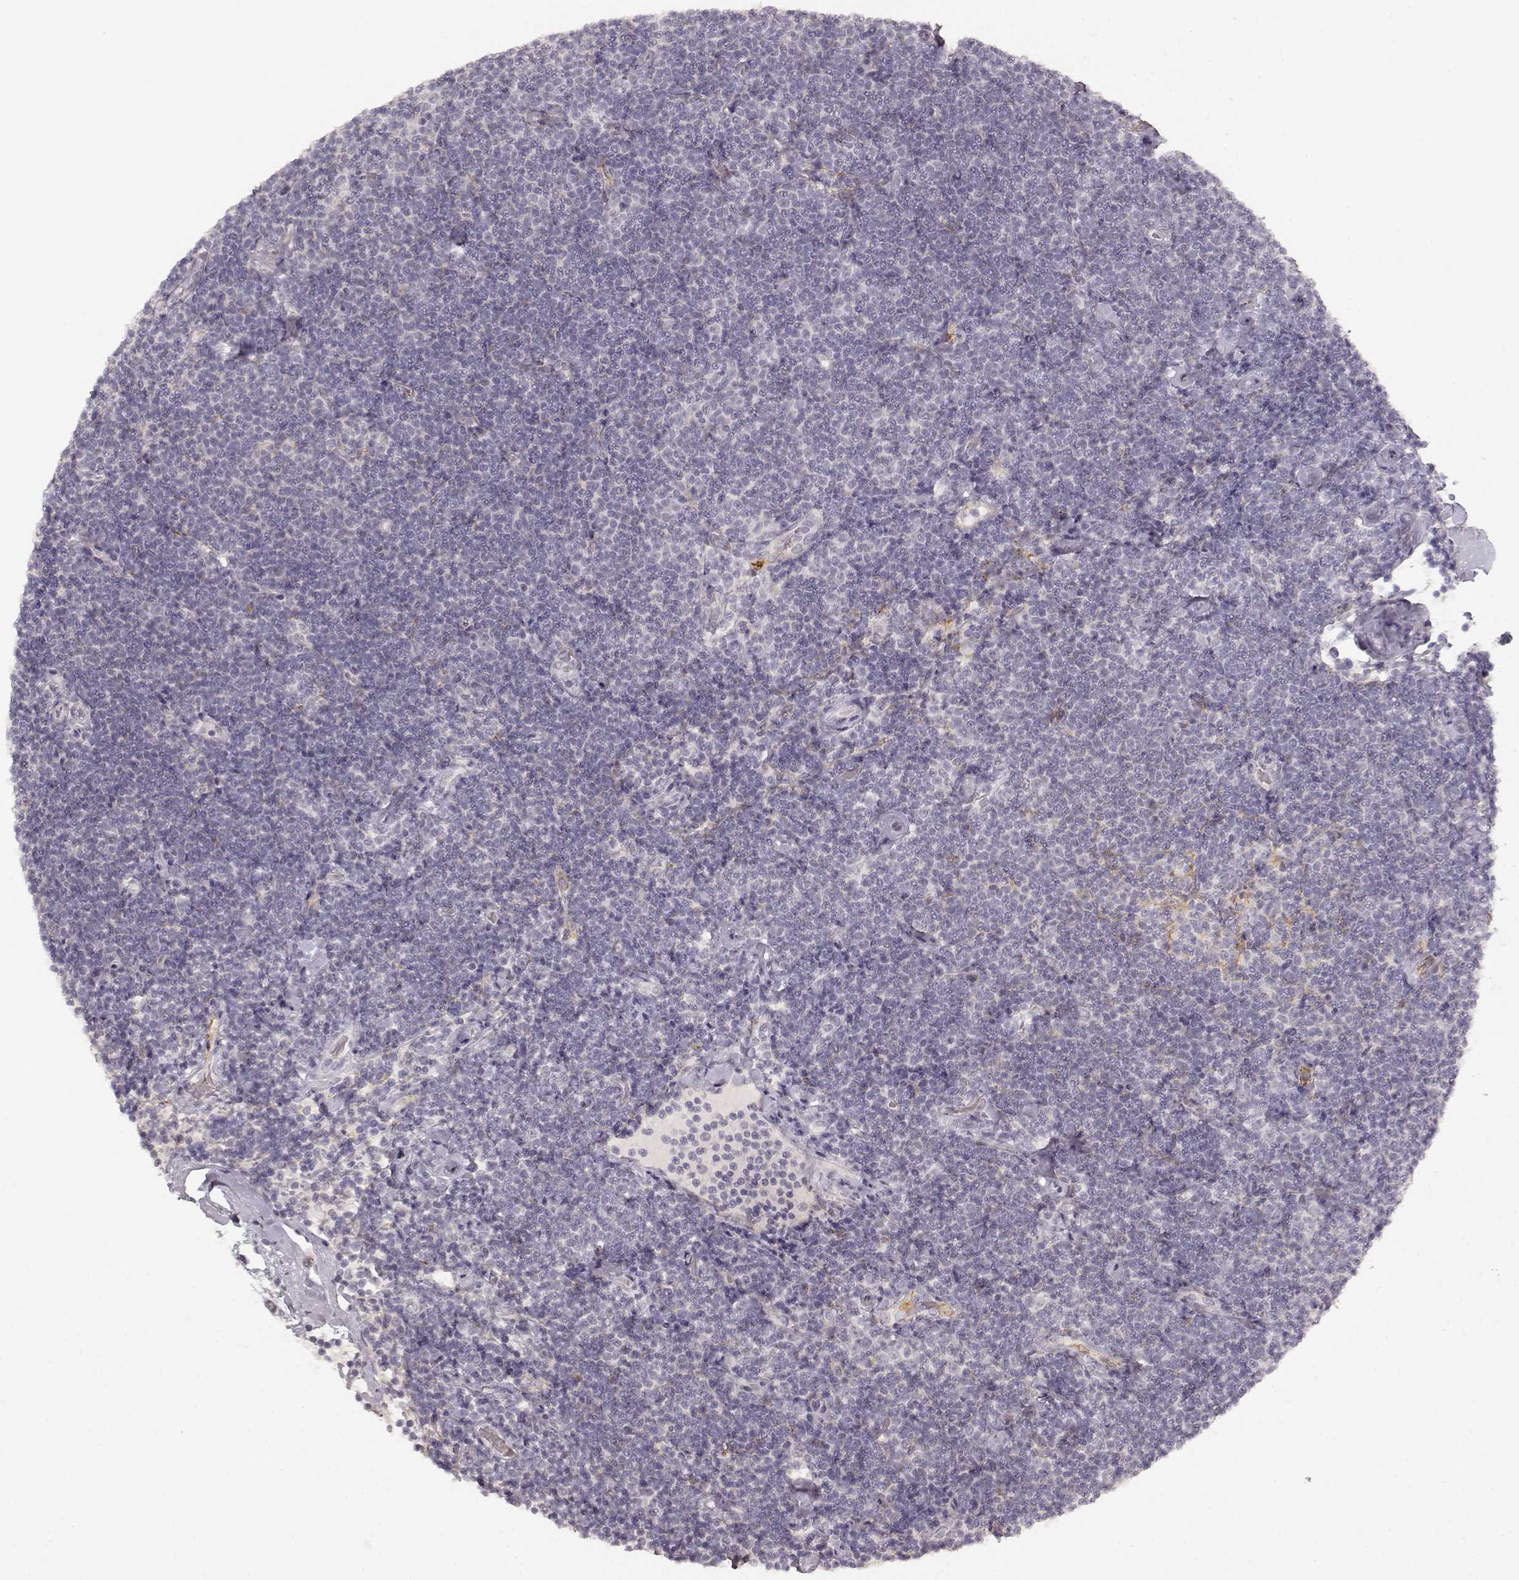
{"staining": {"intensity": "negative", "quantity": "none", "location": "none"}, "tissue": "lymphoma", "cell_type": "Tumor cells", "image_type": "cancer", "snomed": [{"axis": "morphology", "description": "Malignant lymphoma, non-Hodgkin's type, Low grade"}, {"axis": "topography", "description": "Lymph node"}], "caption": "Immunohistochemical staining of lymphoma shows no significant expression in tumor cells. The staining was performed using DAB (3,3'-diaminobenzidine) to visualize the protein expression in brown, while the nuclei were stained in blue with hematoxylin (Magnification: 20x).", "gene": "LAMC2", "patient": {"sex": "male", "age": 81}}